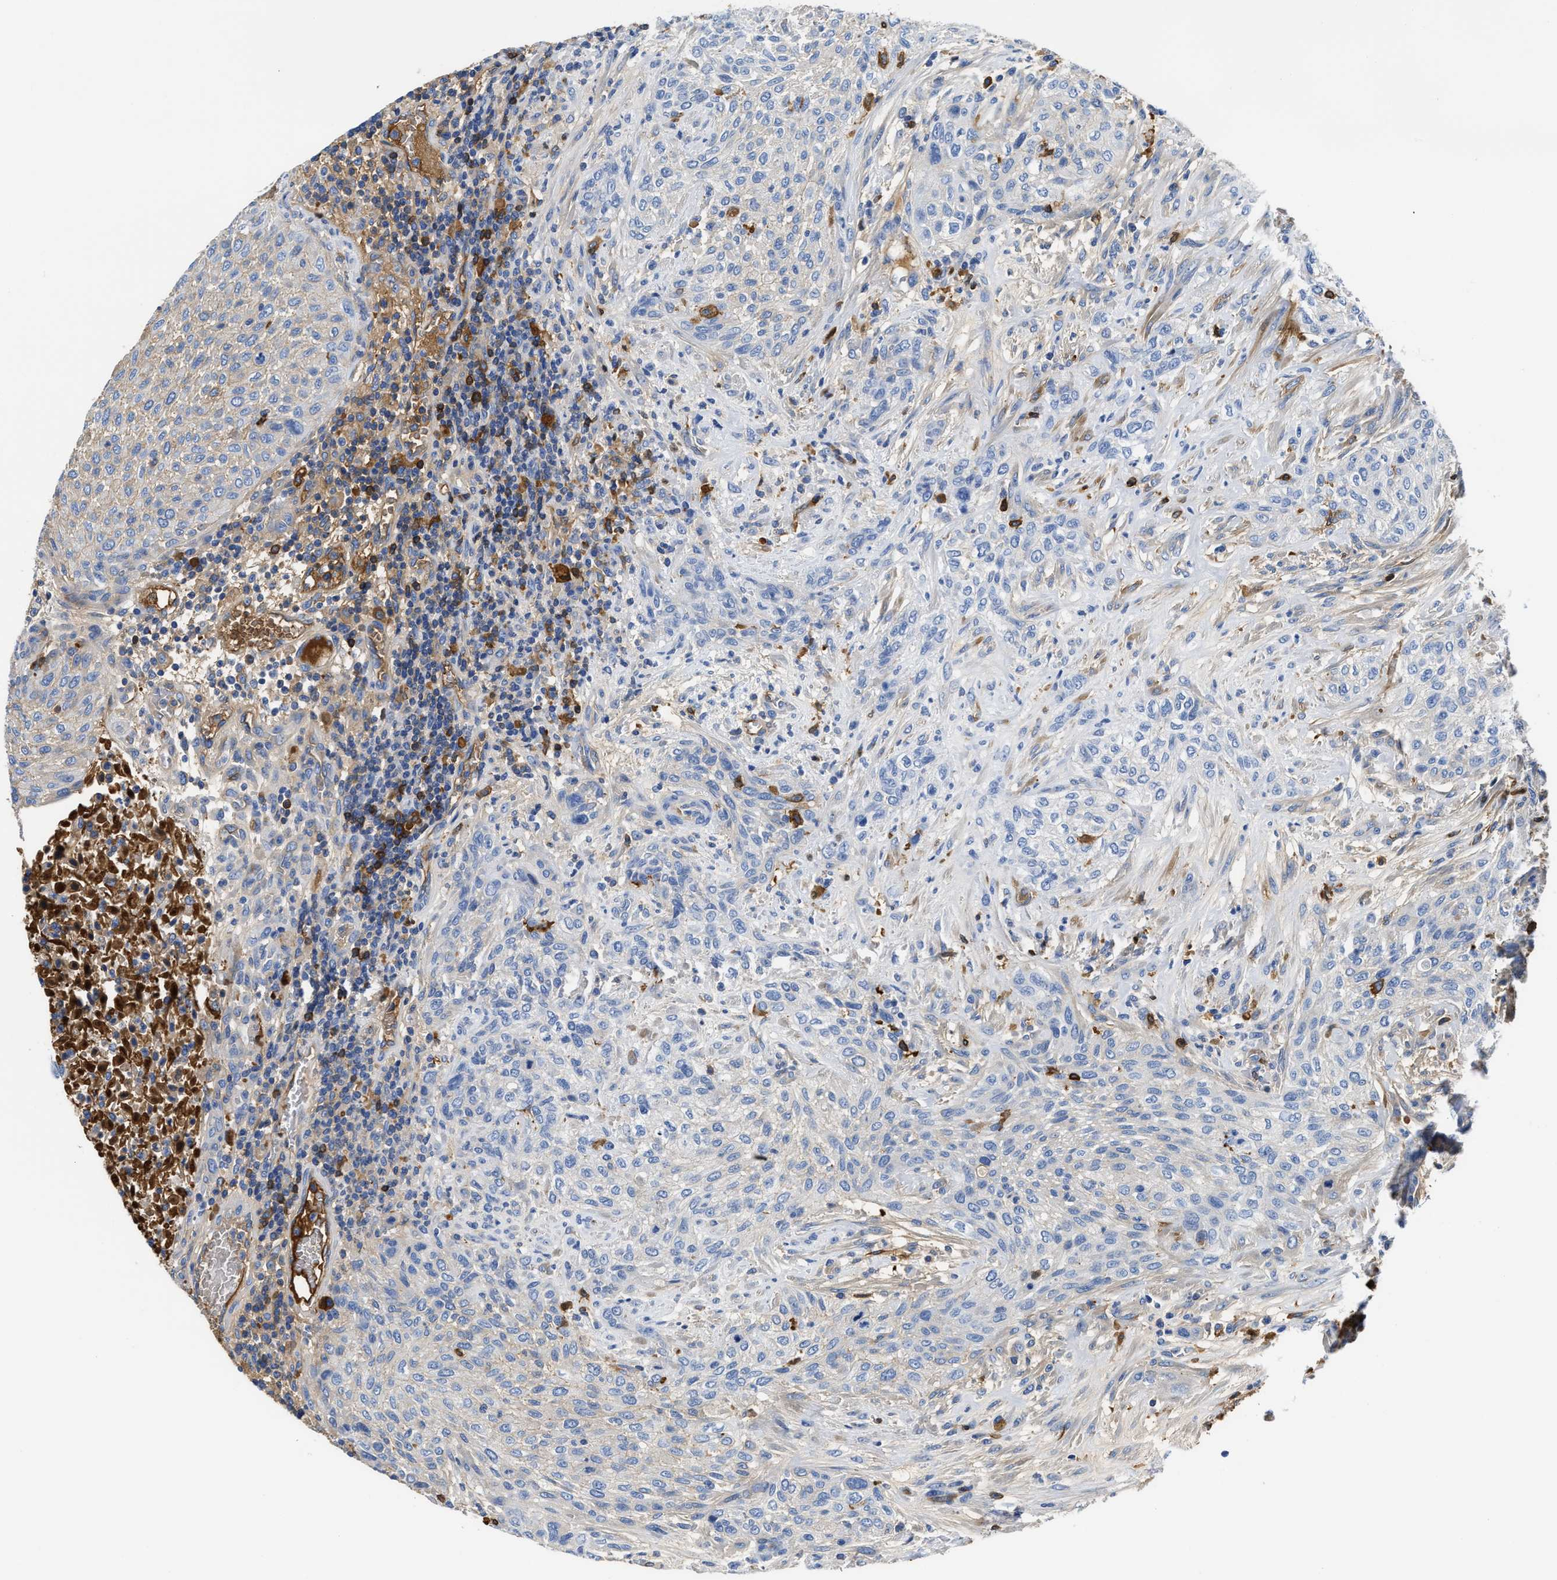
{"staining": {"intensity": "weak", "quantity": "<25%", "location": "cytoplasmic/membranous"}, "tissue": "urothelial cancer", "cell_type": "Tumor cells", "image_type": "cancer", "snomed": [{"axis": "morphology", "description": "Urothelial carcinoma, Low grade"}, {"axis": "morphology", "description": "Urothelial carcinoma, High grade"}, {"axis": "topography", "description": "Urinary bladder"}], "caption": "Immunohistochemical staining of human urothelial cancer exhibits no significant expression in tumor cells. The staining was performed using DAB to visualize the protein expression in brown, while the nuclei were stained in blue with hematoxylin (Magnification: 20x).", "gene": "GC", "patient": {"sex": "male", "age": 35}}